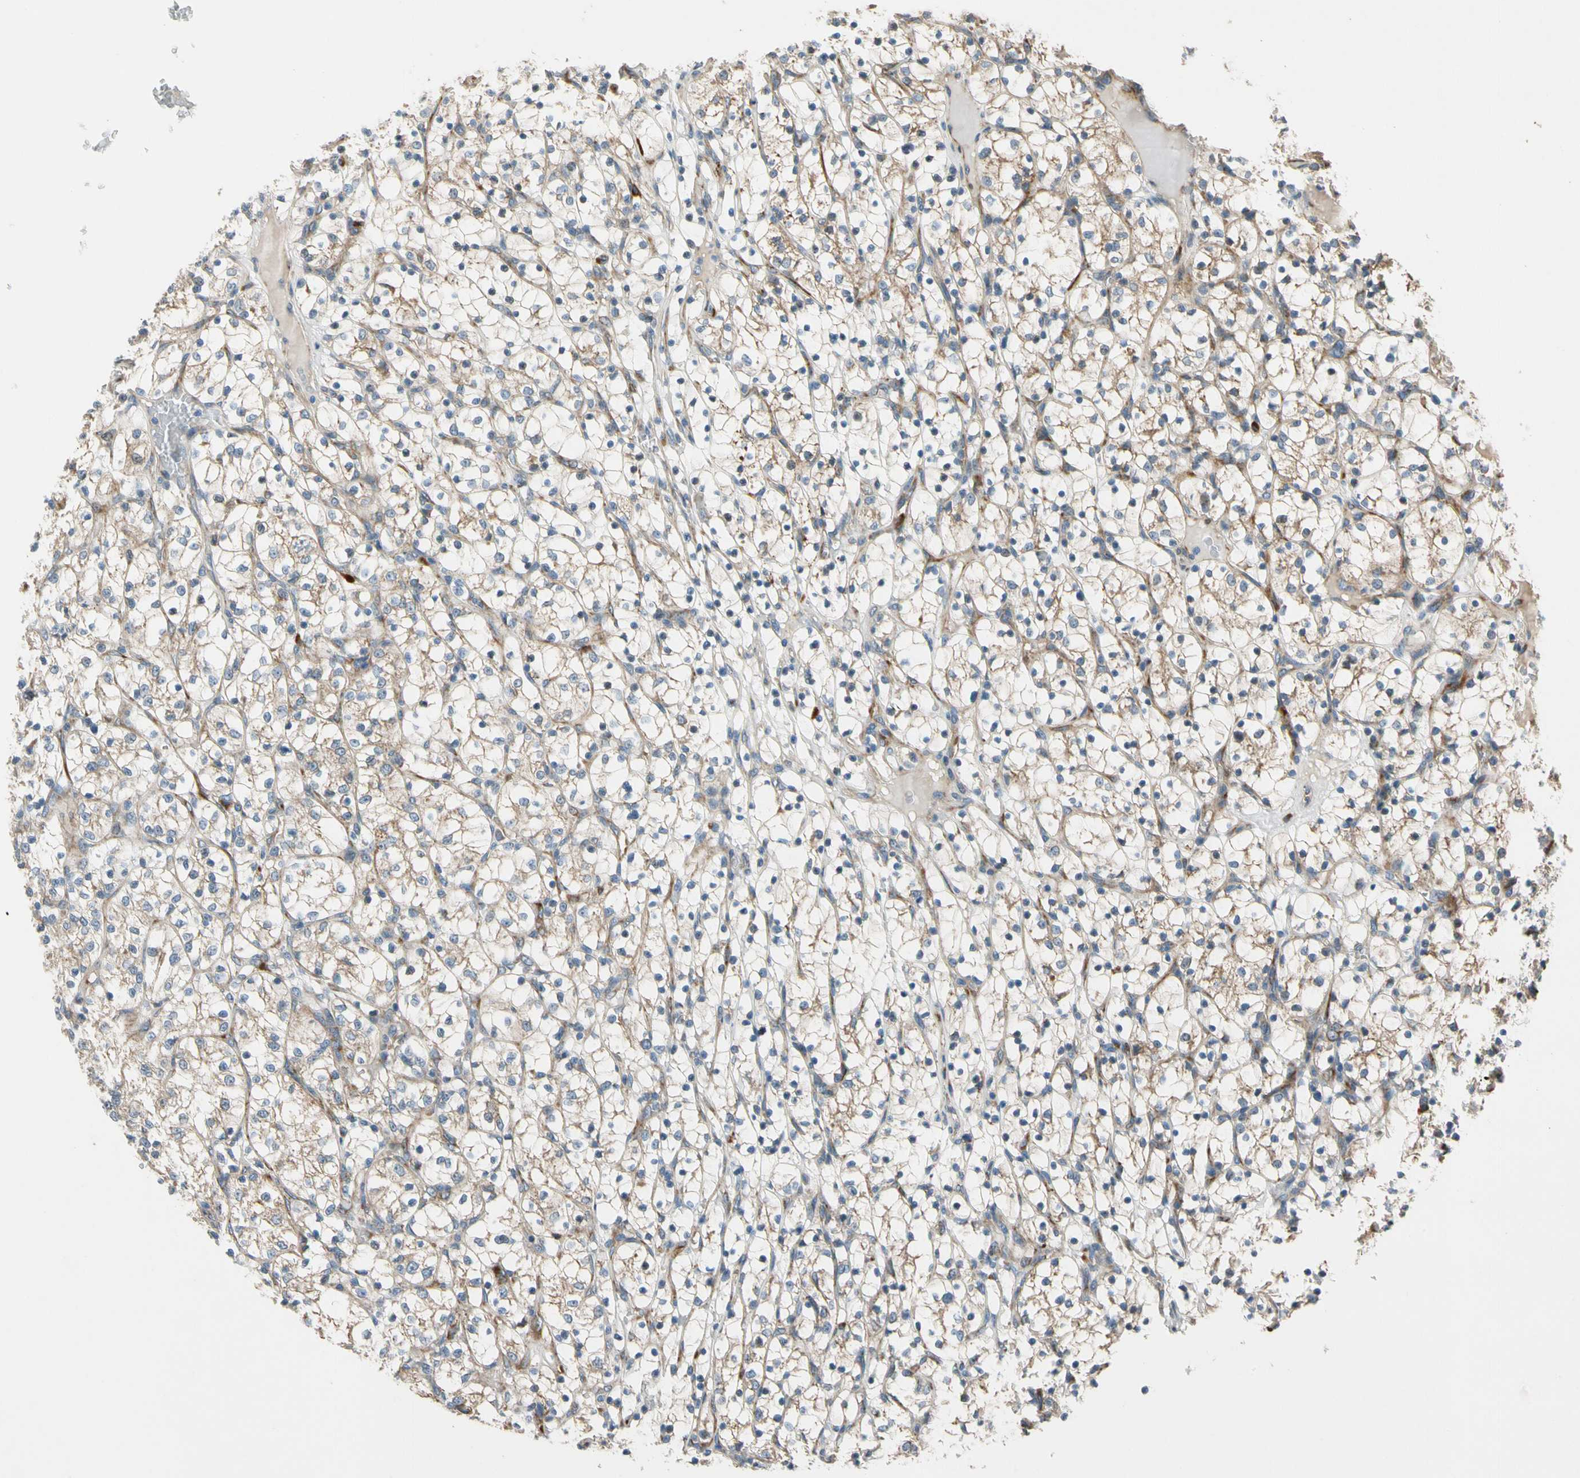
{"staining": {"intensity": "weak", "quantity": ">75%", "location": "cytoplasmic/membranous"}, "tissue": "renal cancer", "cell_type": "Tumor cells", "image_type": "cancer", "snomed": [{"axis": "morphology", "description": "Adenocarcinoma, NOS"}, {"axis": "topography", "description": "Kidney"}], "caption": "Immunohistochemical staining of adenocarcinoma (renal) demonstrates low levels of weak cytoplasmic/membranous protein expression in about >75% of tumor cells. The protein is stained brown, and the nuclei are stained in blue (DAB (3,3'-diaminobenzidine) IHC with brightfield microscopy, high magnification).", "gene": "MST1R", "patient": {"sex": "female", "age": 69}}